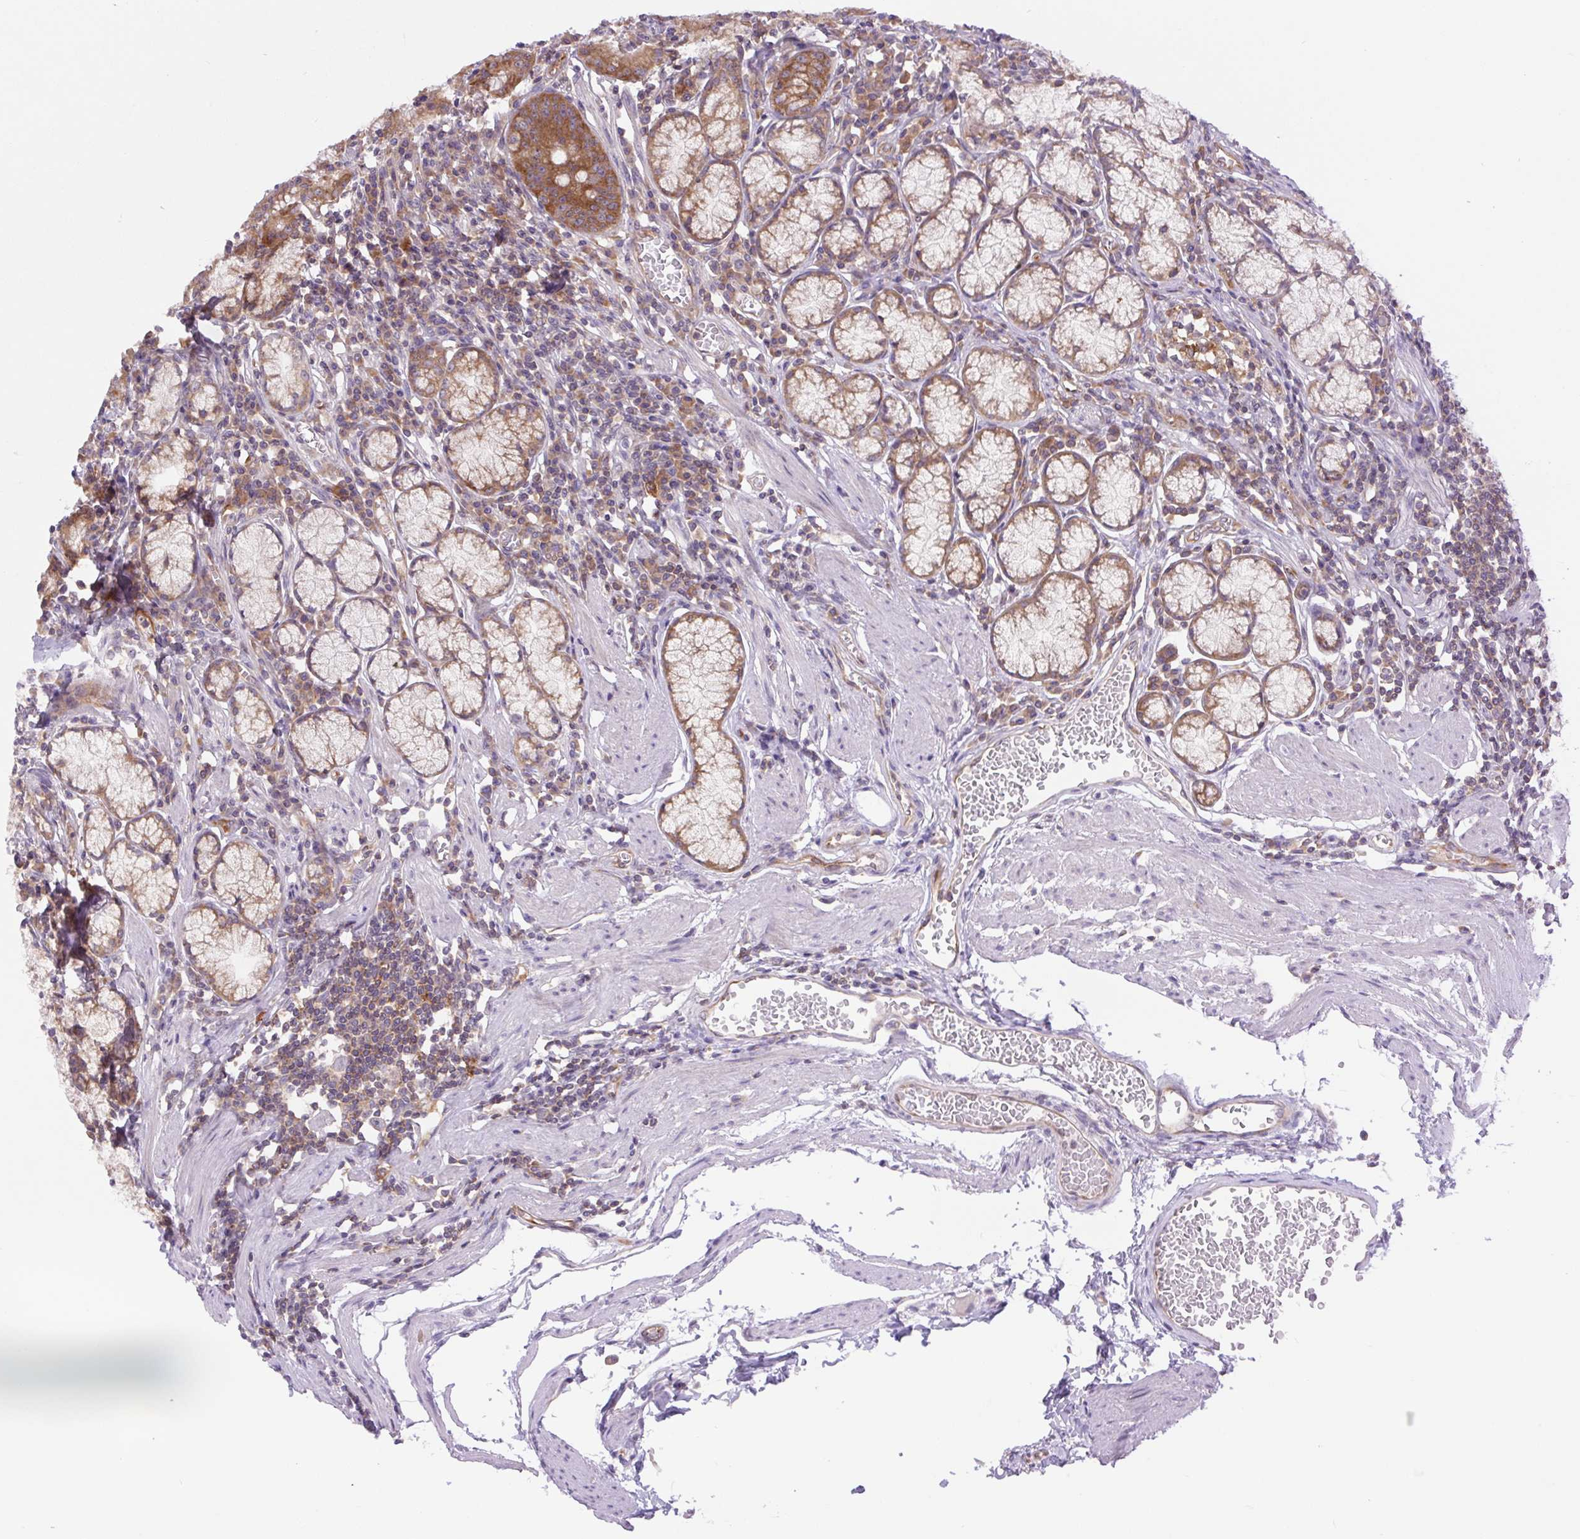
{"staining": {"intensity": "moderate", "quantity": ">75%", "location": "cytoplasmic/membranous"}, "tissue": "stomach", "cell_type": "Glandular cells", "image_type": "normal", "snomed": [{"axis": "morphology", "description": "Normal tissue, NOS"}, {"axis": "topography", "description": "Stomach"}], "caption": "High-power microscopy captured an immunohistochemistry image of benign stomach, revealing moderate cytoplasmic/membranous expression in about >75% of glandular cells.", "gene": "MINK1", "patient": {"sex": "male", "age": 55}}